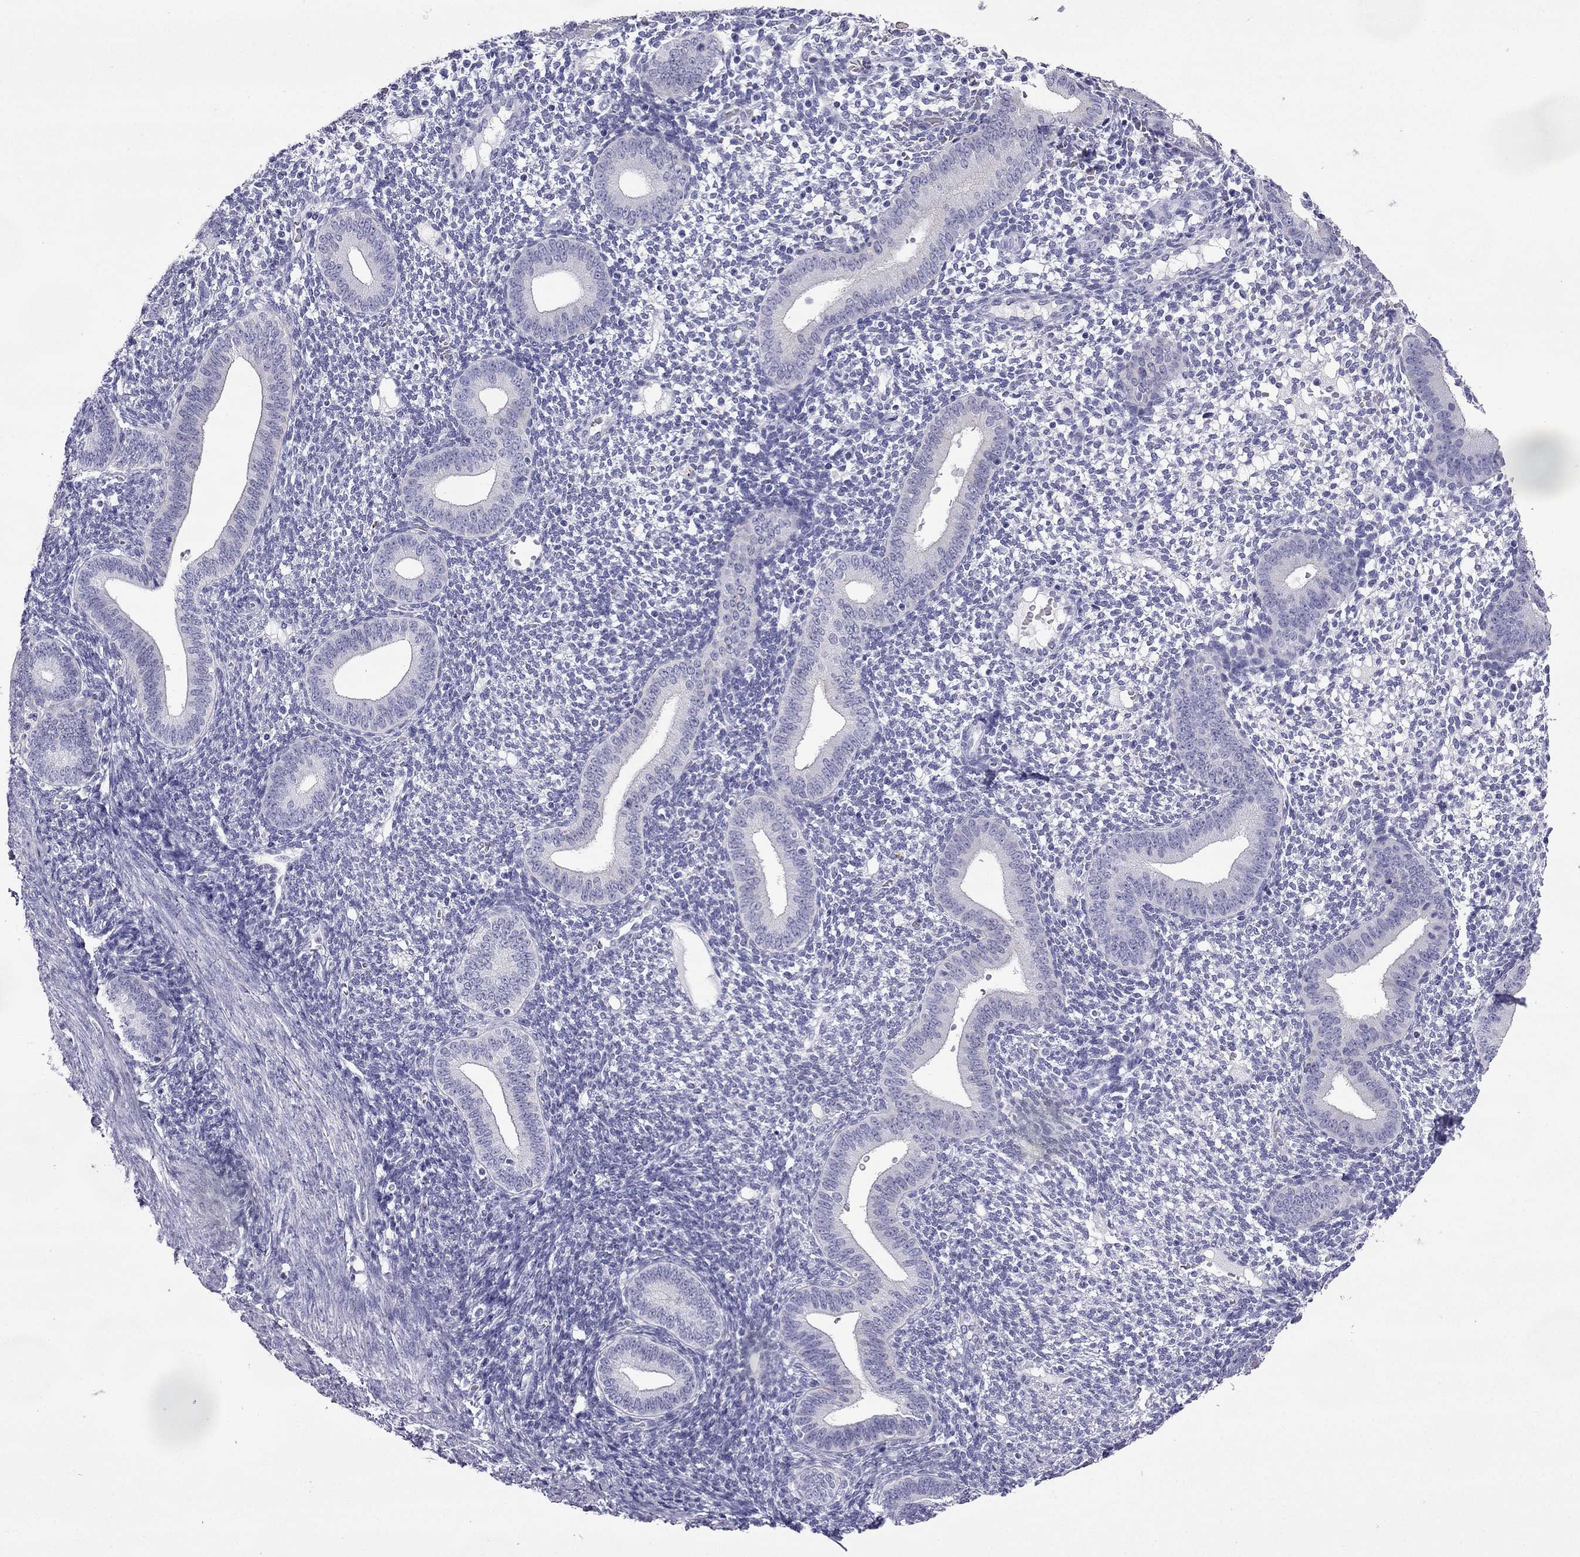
{"staining": {"intensity": "negative", "quantity": "none", "location": "none"}, "tissue": "endometrium", "cell_type": "Cells in endometrial stroma", "image_type": "normal", "snomed": [{"axis": "morphology", "description": "Normal tissue, NOS"}, {"axis": "topography", "description": "Endometrium"}], "caption": "An immunohistochemistry (IHC) image of normal endometrium is shown. There is no staining in cells in endometrial stroma of endometrium.", "gene": "GJA8", "patient": {"sex": "female", "age": 40}}